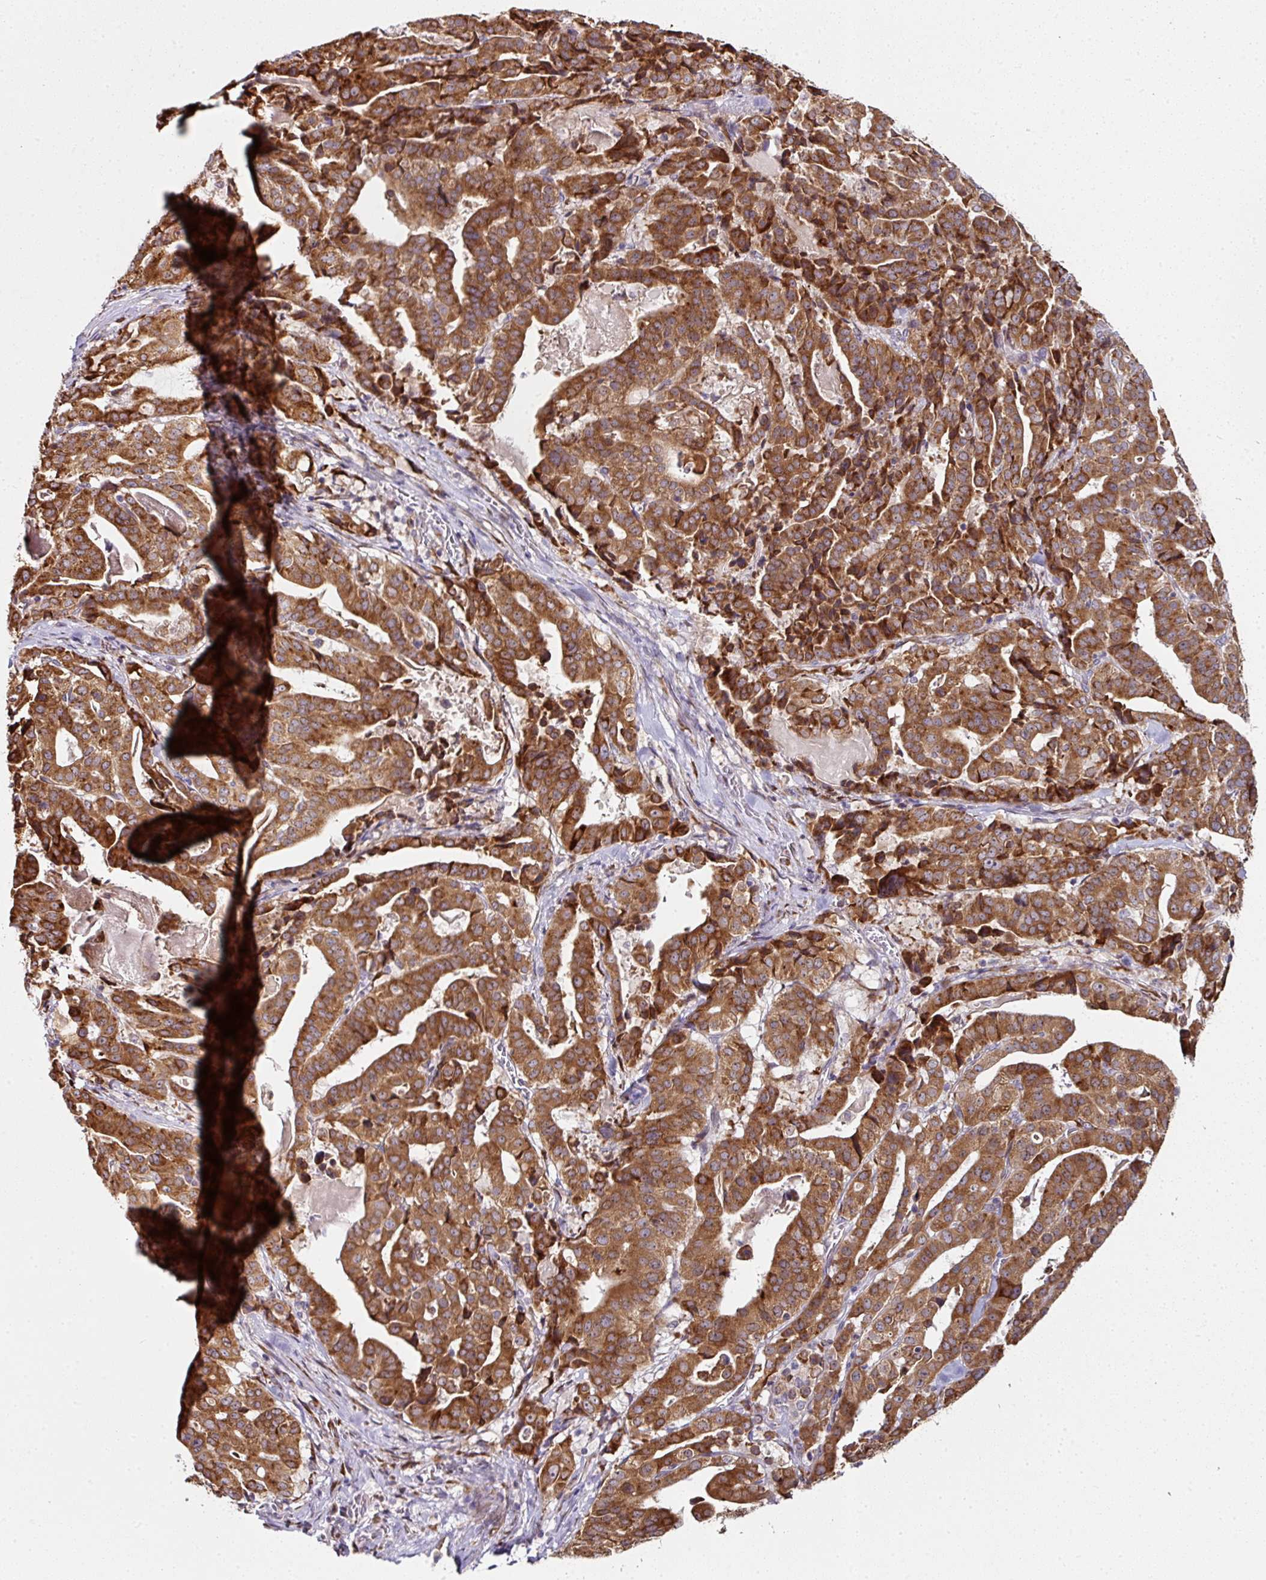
{"staining": {"intensity": "strong", "quantity": ">75%", "location": "cytoplasmic/membranous"}, "tissue": "stomach cancer", "cell_type": "Tumor cells", "image_type": "cancer", "snomed": [{"axis": "morphology", "description": "Adenocarcinoma, NOS"}, {"axis": "topography", "description": "Stomach"}], "caption": "Stomach cancer (adenocarcinoma) was stained to show a protein in brown. There is high levels of strong cytoplasmic/membranous expression in about >75% of tumor cells.", "gene": "APOLD1", "patient": {"sex": "male", "age": 48}}